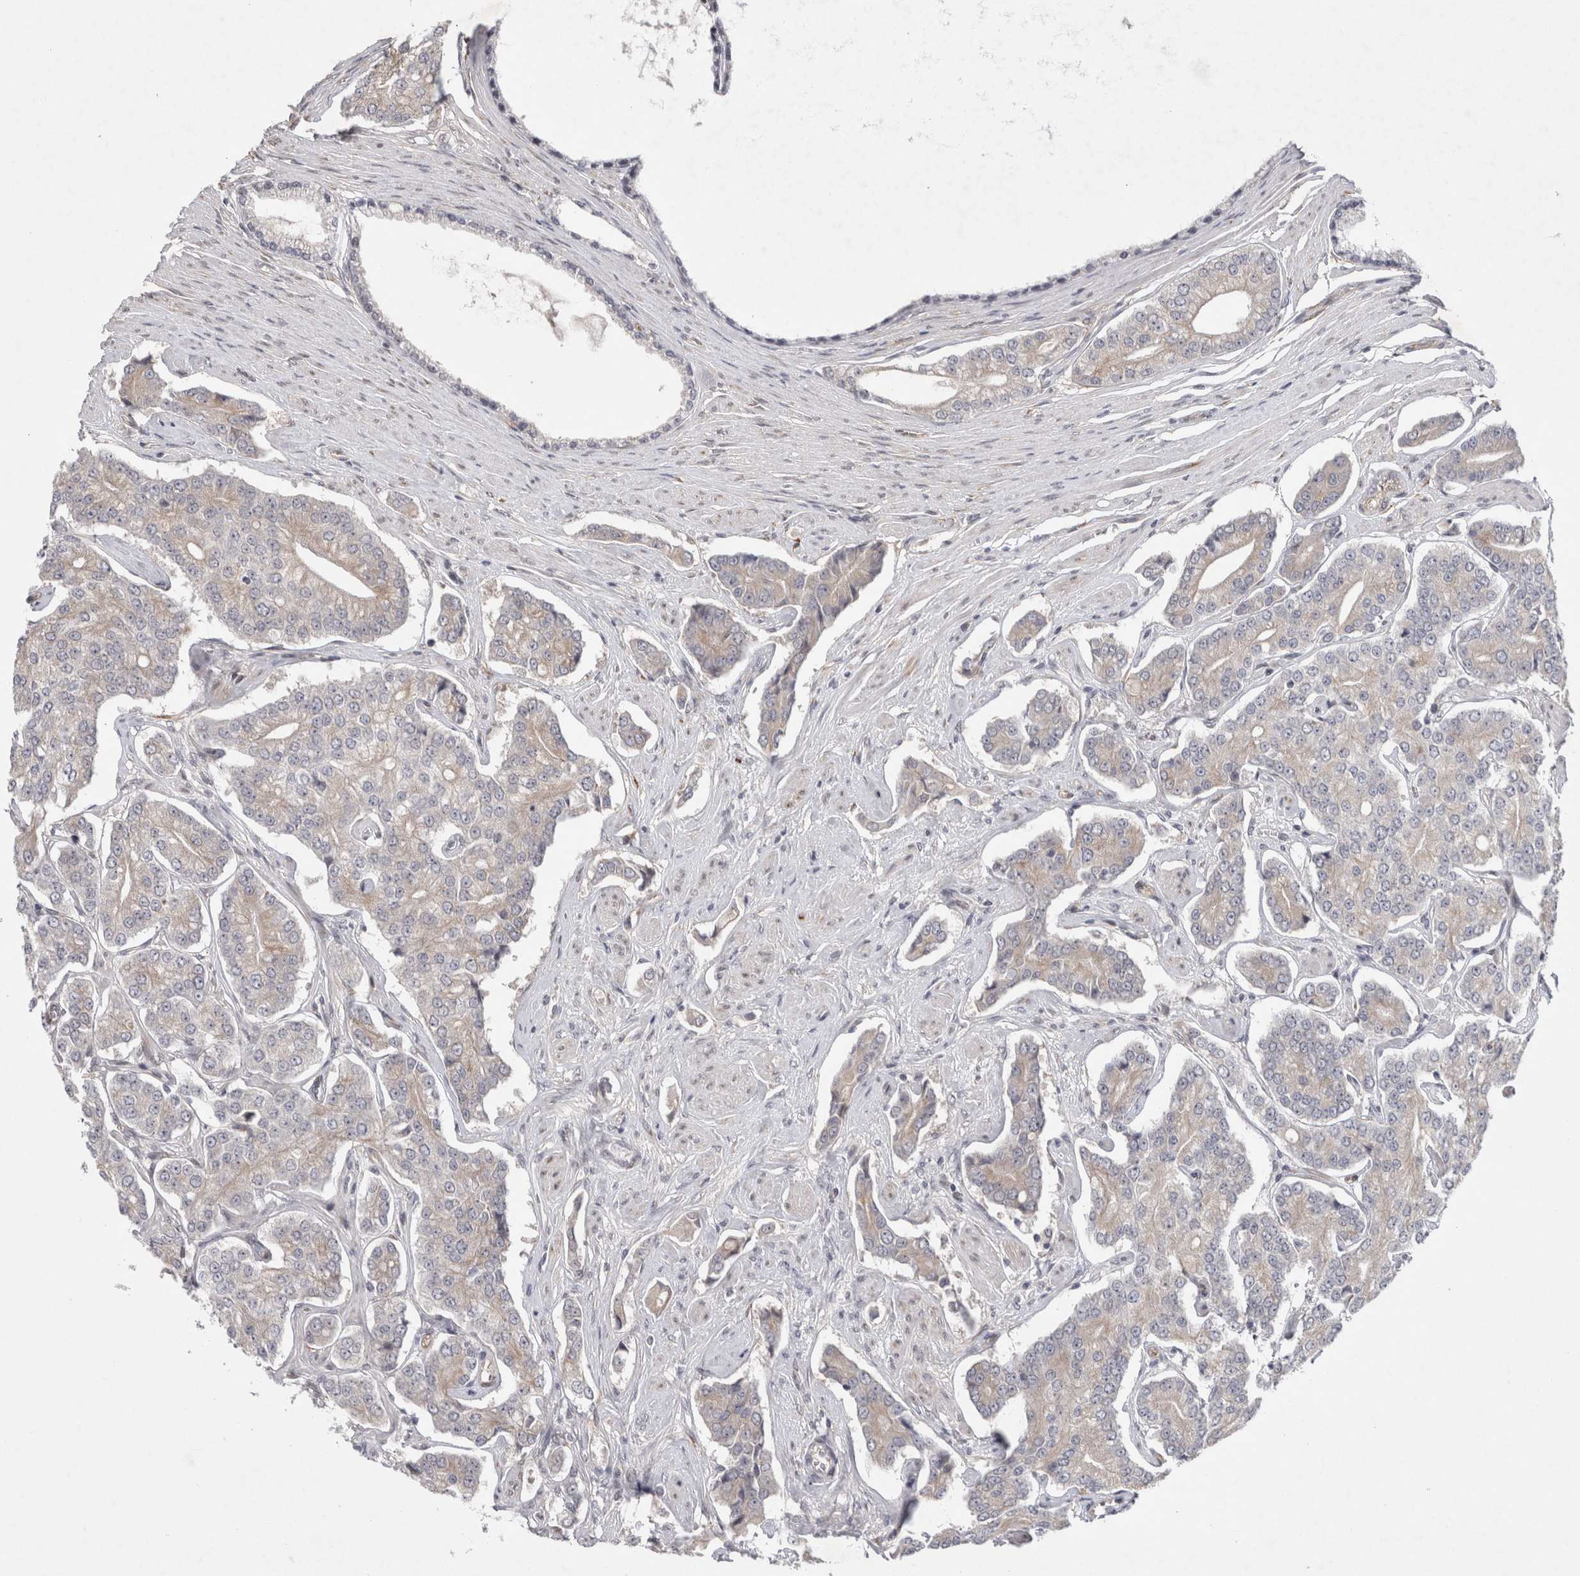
{"staining": {"intensity": "weak", "quantity": ">75%", "location": "cytoplasmic/membranous"}, "tissue": "prostate cancer", "cell_type": "Tumor cells", "image_type": "cancer", "snomed": [{"axis": "morphology", "description": "Adenocarcinoma, High grade"}, {"axis": "topography", "description": "Prostate"}], "caption": "Immunohistochemical staining of high-grade adenocarcinoma (prostate) reveals low levels of weak cytoplasmic/membranous protein staining in about >75% of tumor cells.", "gene": "ZNF318", "patient": {"sex": "male", "age": 71}}